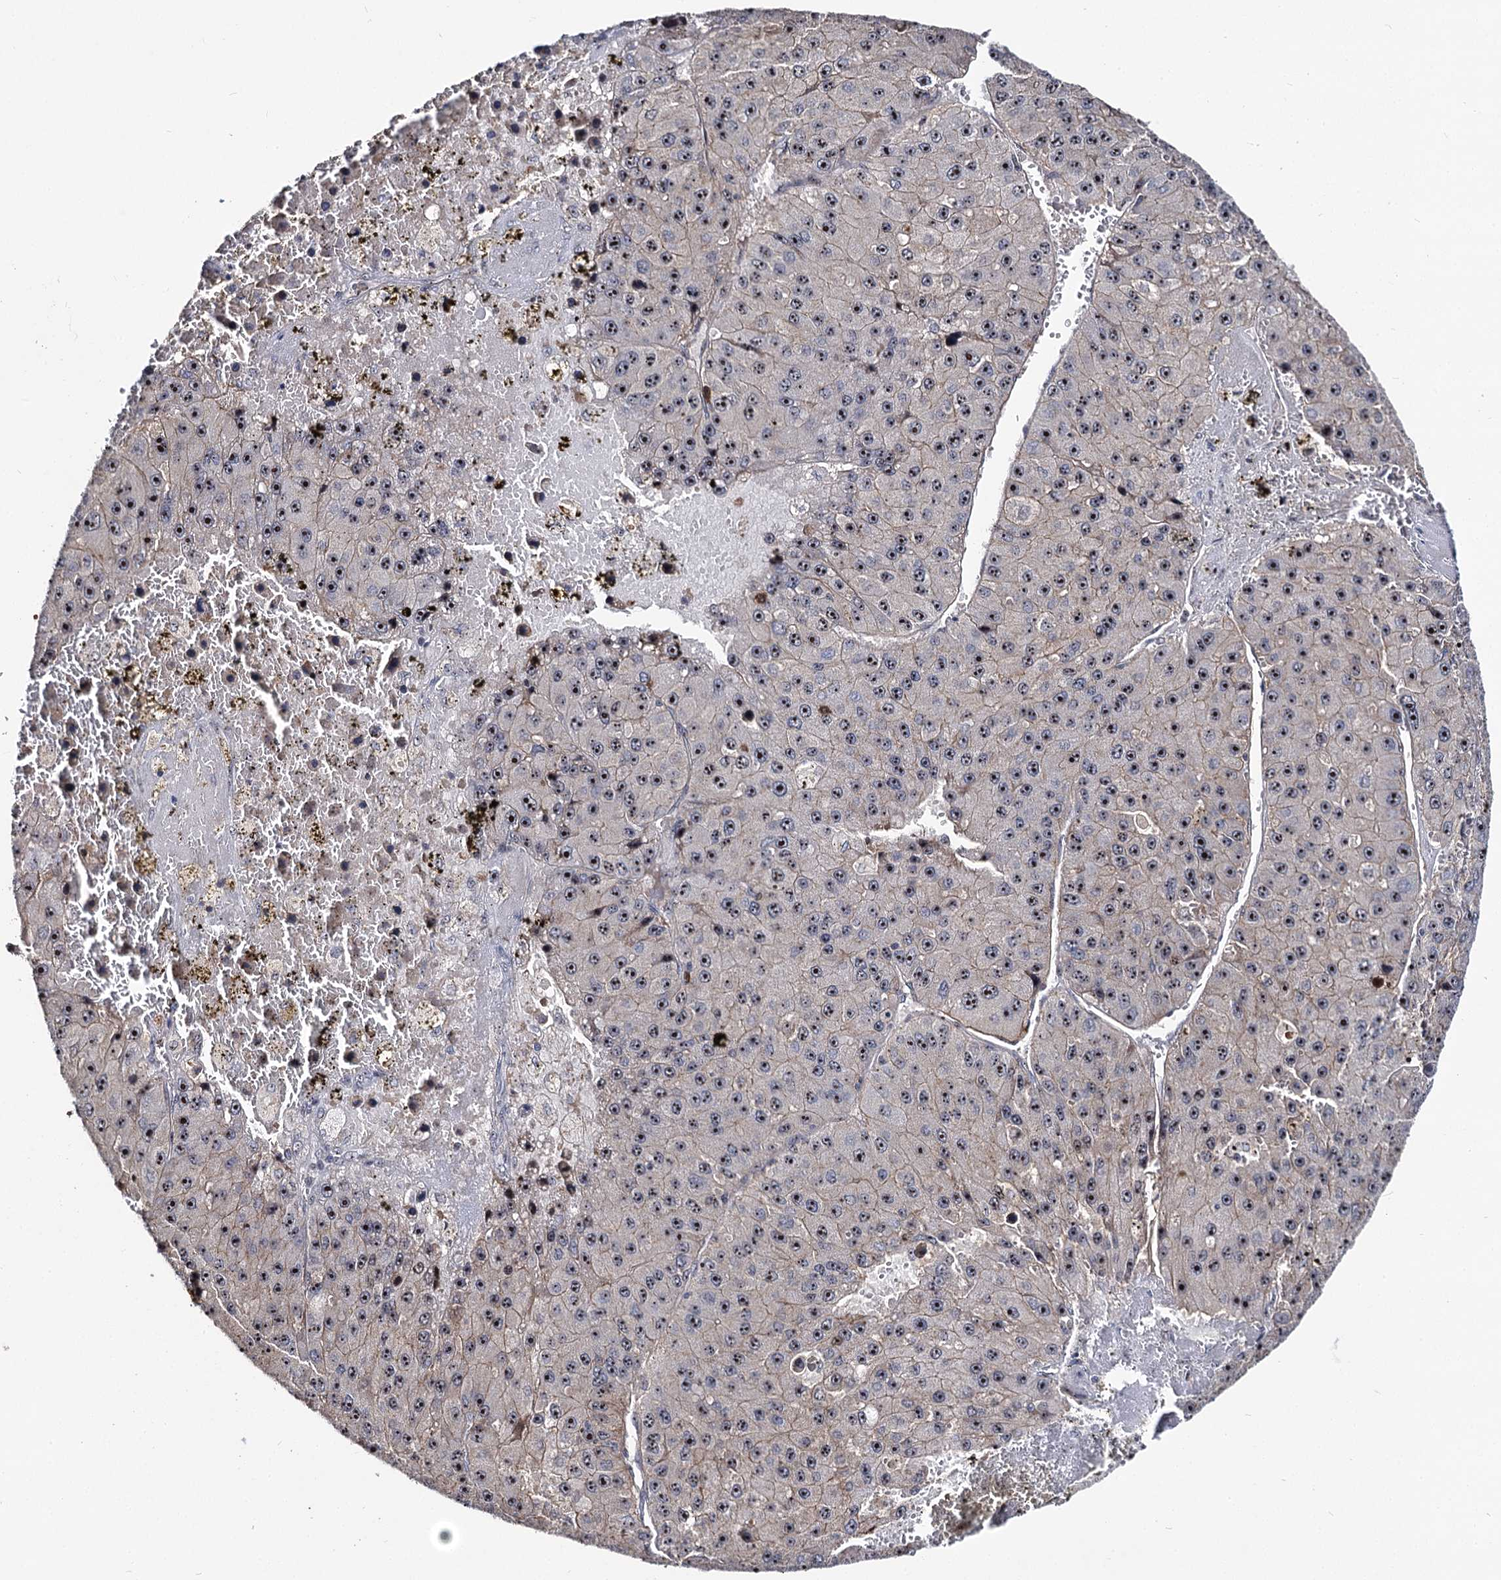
{"staining": {"intensity": "moderate", "quantity": "25%-75%", "location": "nuclear"}, "tissue": "liver cancer", "cell_type": "Tumor cells", "image_type": "cancer", "snomed": [{"axis": "morphology", "description": "Carcinoma, Hepatocellular, NOS"}, {"axis": "topography", "description": "Liver"}], "caption": "Protein expression analysis of human liver cancer reveals moderate nuclear positivity in approximately 25%-75% of tumor cells.", "gene": "SUPT20H", "patient": {"sex": "female", "age": 73}}